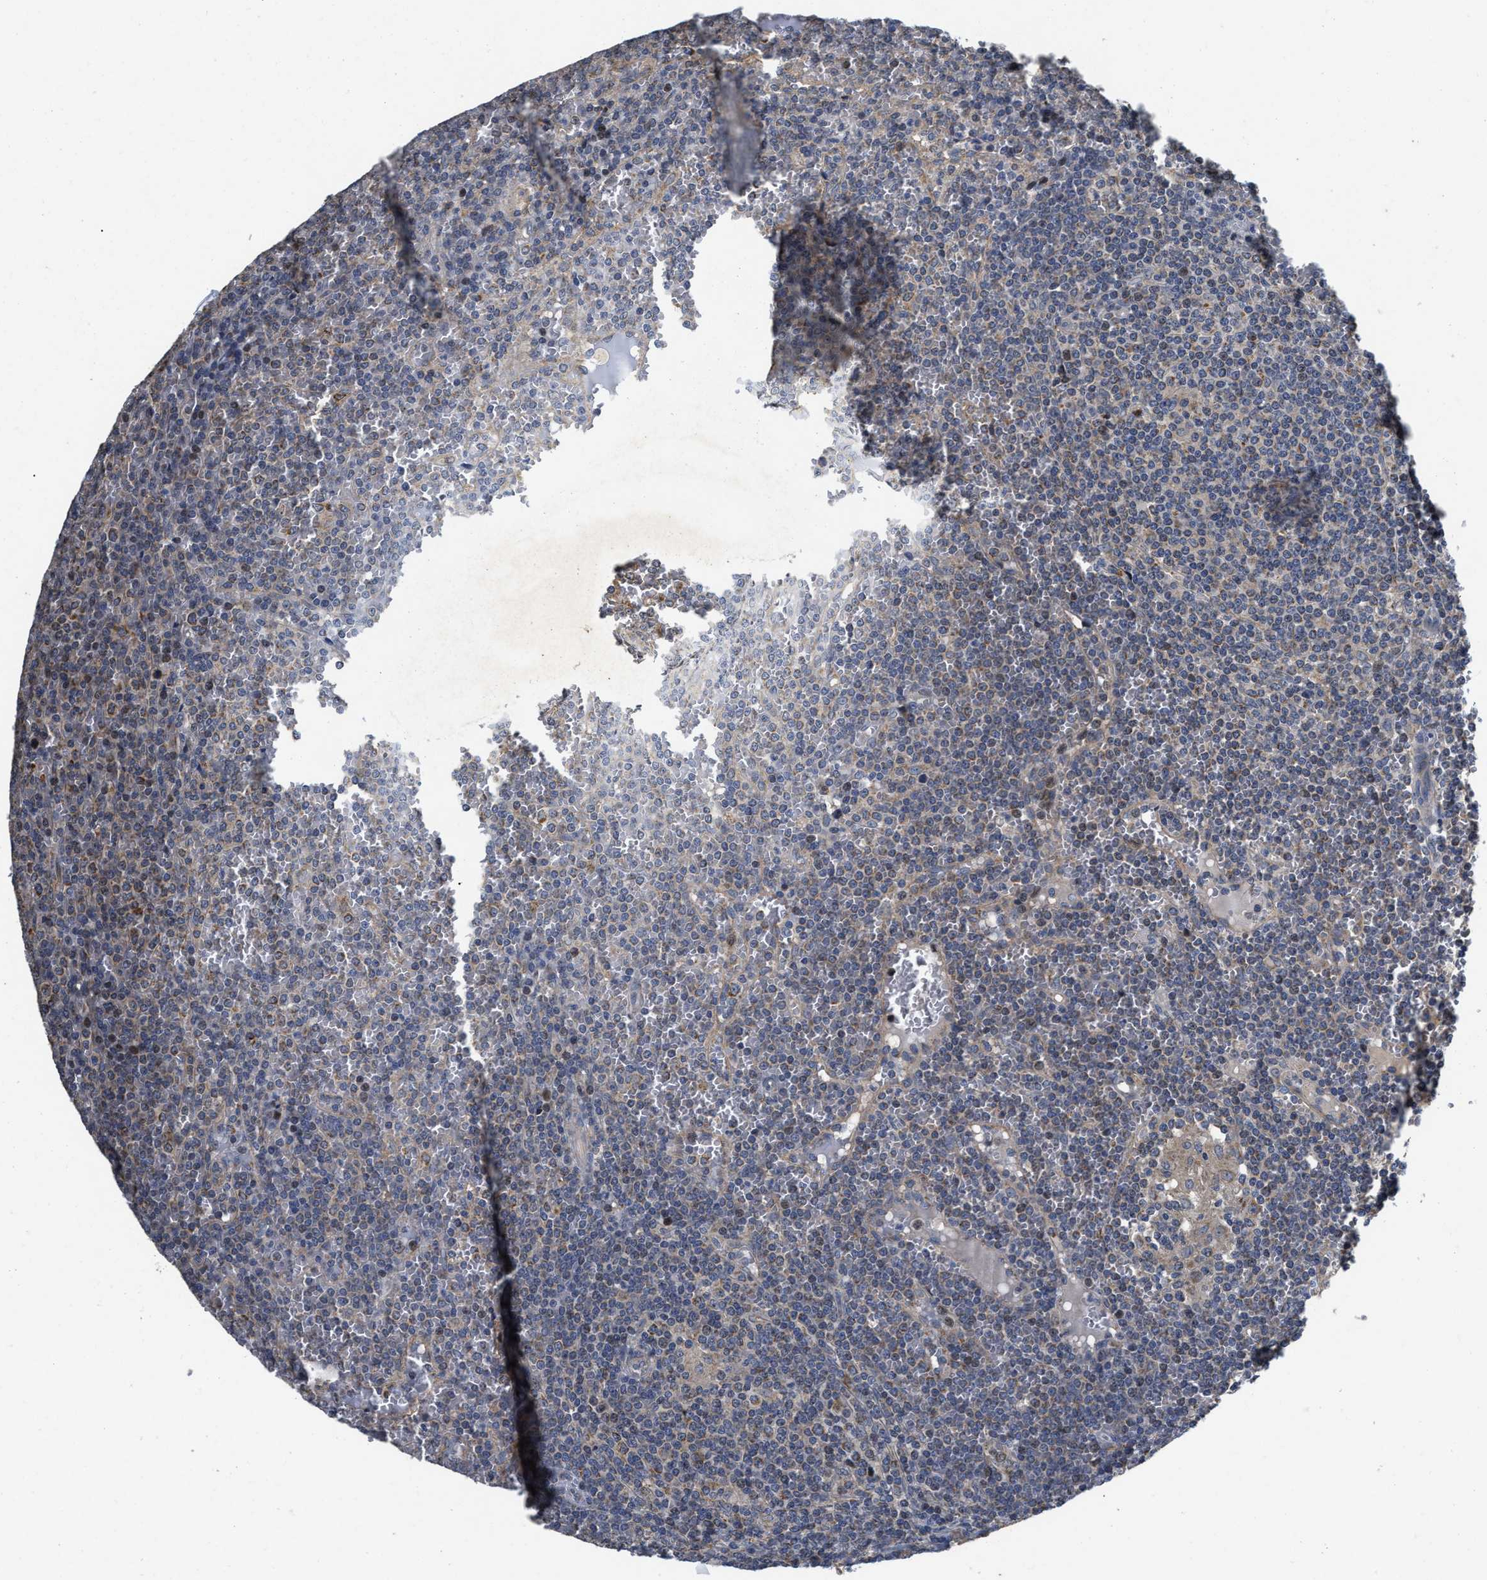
{"staining": {"intensity": "weak", "quantity": "<25%", "location": "cytoplasmic/membranous"}, "tissue": "lymphoma", "cell_type": "Tumor cells", "image_type": "cancer", "snomed": [{"axis": "morphology", "description": "Malignant lymphoma, non-Hodgkin's type, Low grade"}, {"axis": "topography", "description": "Spleen"}], "caption": "Tumor cells show no significant protein positivity in low-grade malignant lymphoma, non-Hodgkin's type.", "gene": "SCYL2", "patient": {"sex": "female", "age": 19}}